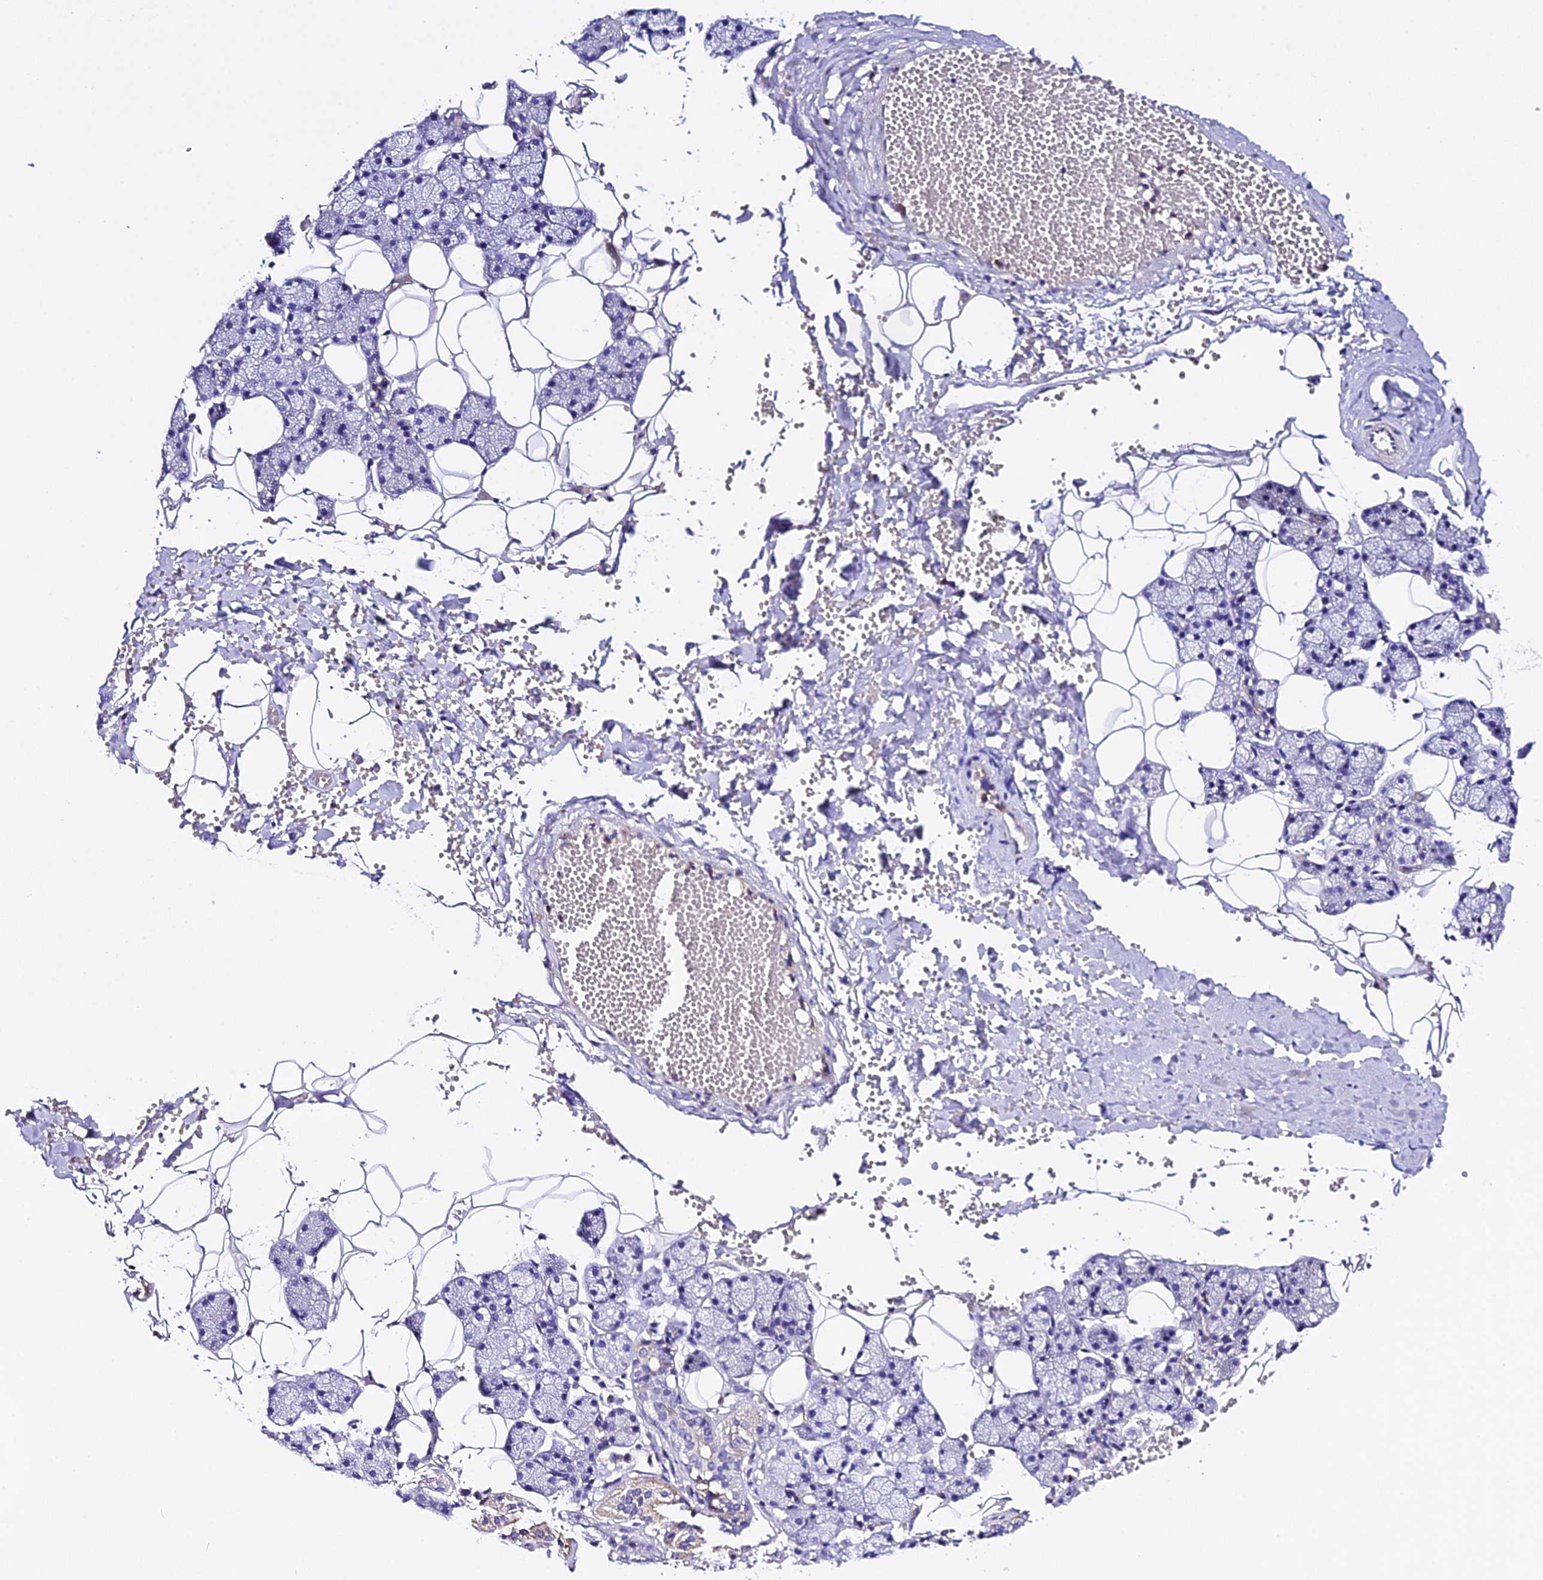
{"staining": {"intensity": "moderate", "quantity": "<25%", "location": "cytoplasmic/membranous"}, "tissue": "salivary gland", "cell_type": "Glandular cells", "image_type": "normal", "snomed": [{"axis": "morphology", "description": "Normal tissue, NOS"}, {"axis": "topography", "description": "Salivary gland"}], "caption": "Immunohistochemistry photomicrograph of benign salivary gland stained for a protein (brown), which reveals low levels of moderate cytoplasmic/membranous expression in approximately <25% of glandular cells.", "gene": "NOD2", "patient": {"sex": "female", "age": 33}}